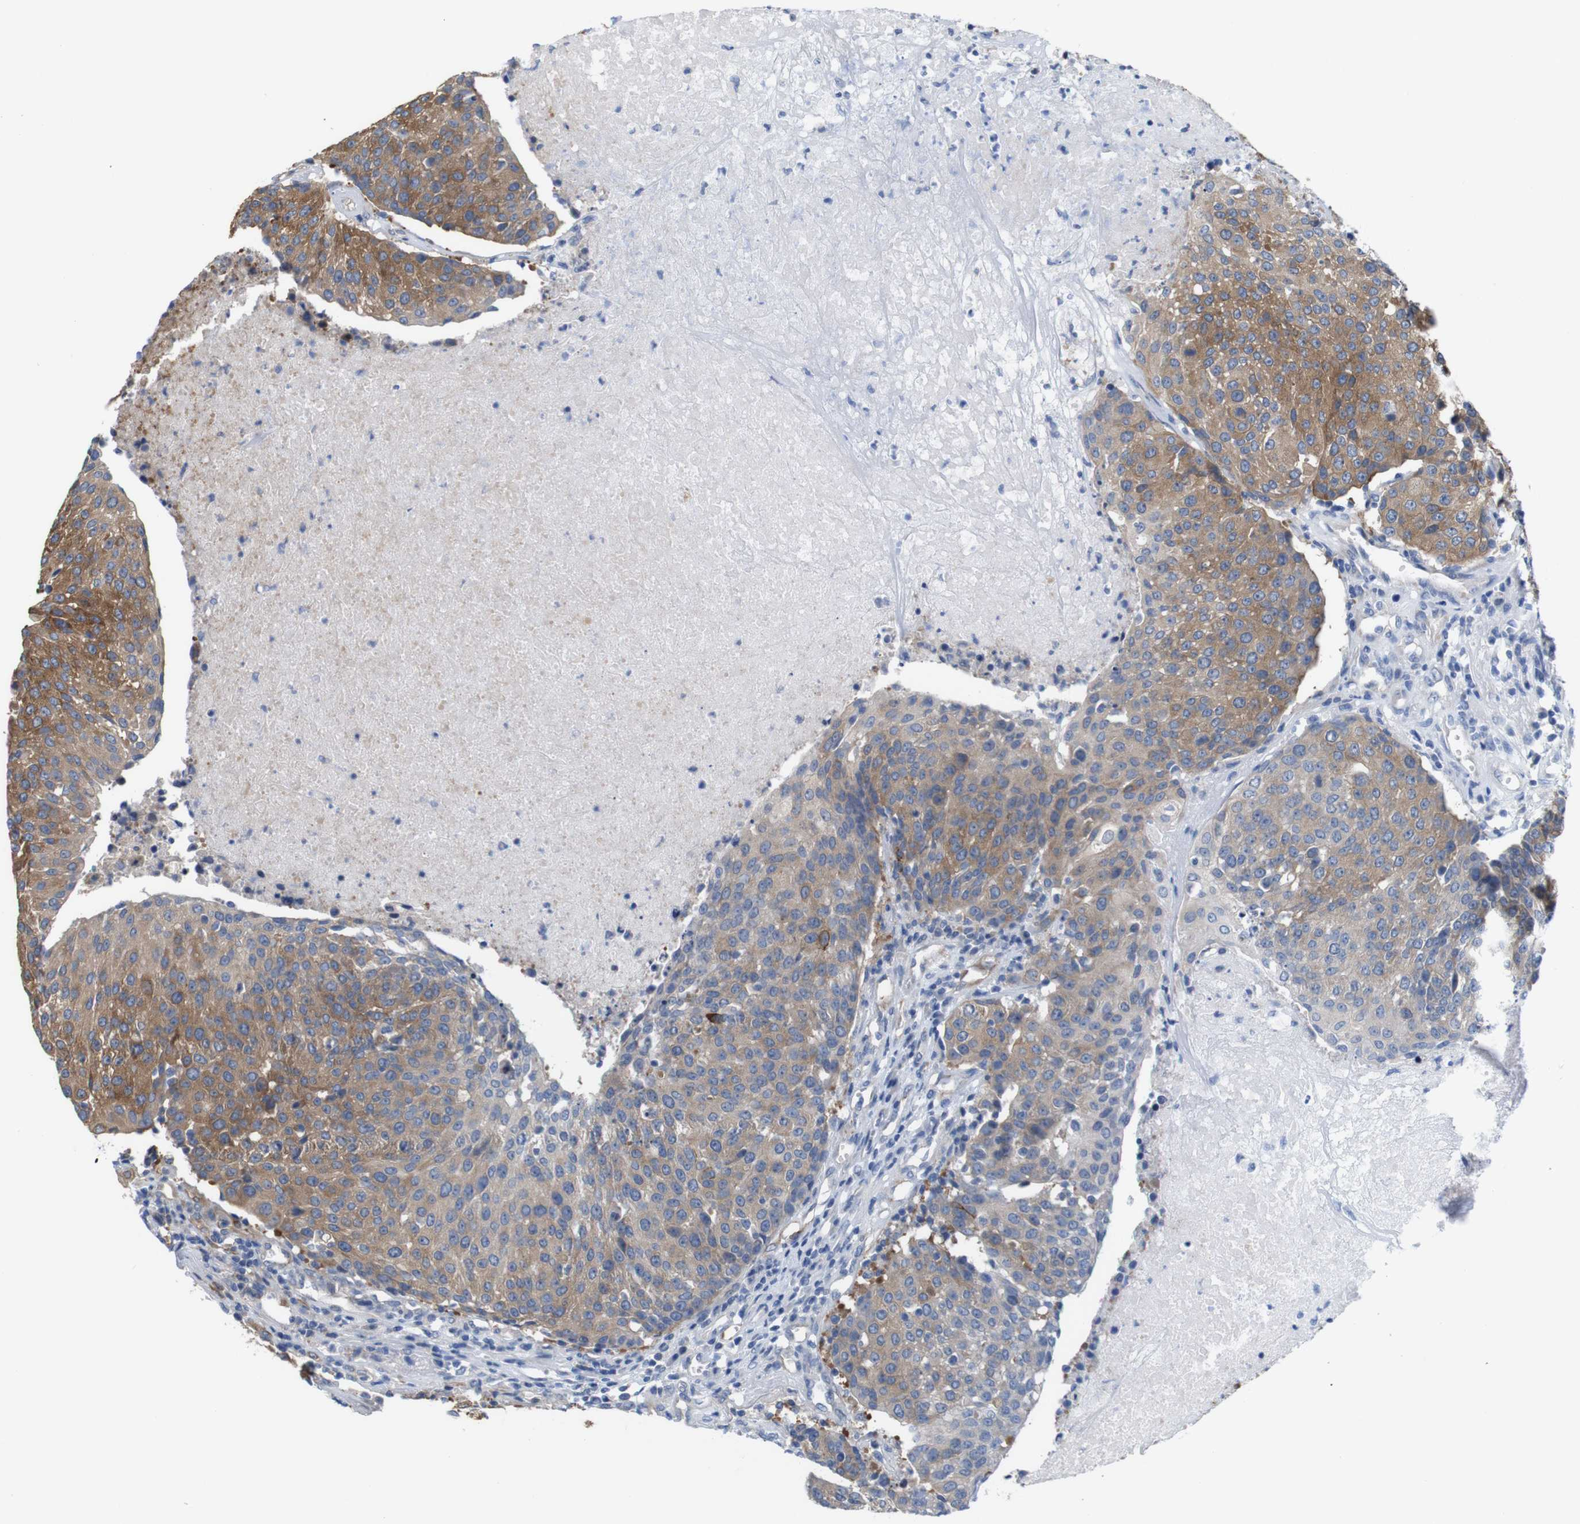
{"staining": {"intensity": "moderate", "quantity": "25%-75%", "location": "cytoplasmic/membranous"}, "tissue": "urothelial cancer", "cell_type": "Tumor cells", "image_type": "cancer", "snomed": [{"axis": "morphology", "description": "Urothelial carcinoma, High grade"}, {"axis": "topography", "description": "Urinary bladder"}], "caption": "Moderate cytoplasmic/membranous positivity for a protein is appreciated in approximately 25%-75% of tumor cells of urothelial cancer using IHC.", "gene": "JPH1", "patient": {"sex": "female", "age": 85}}